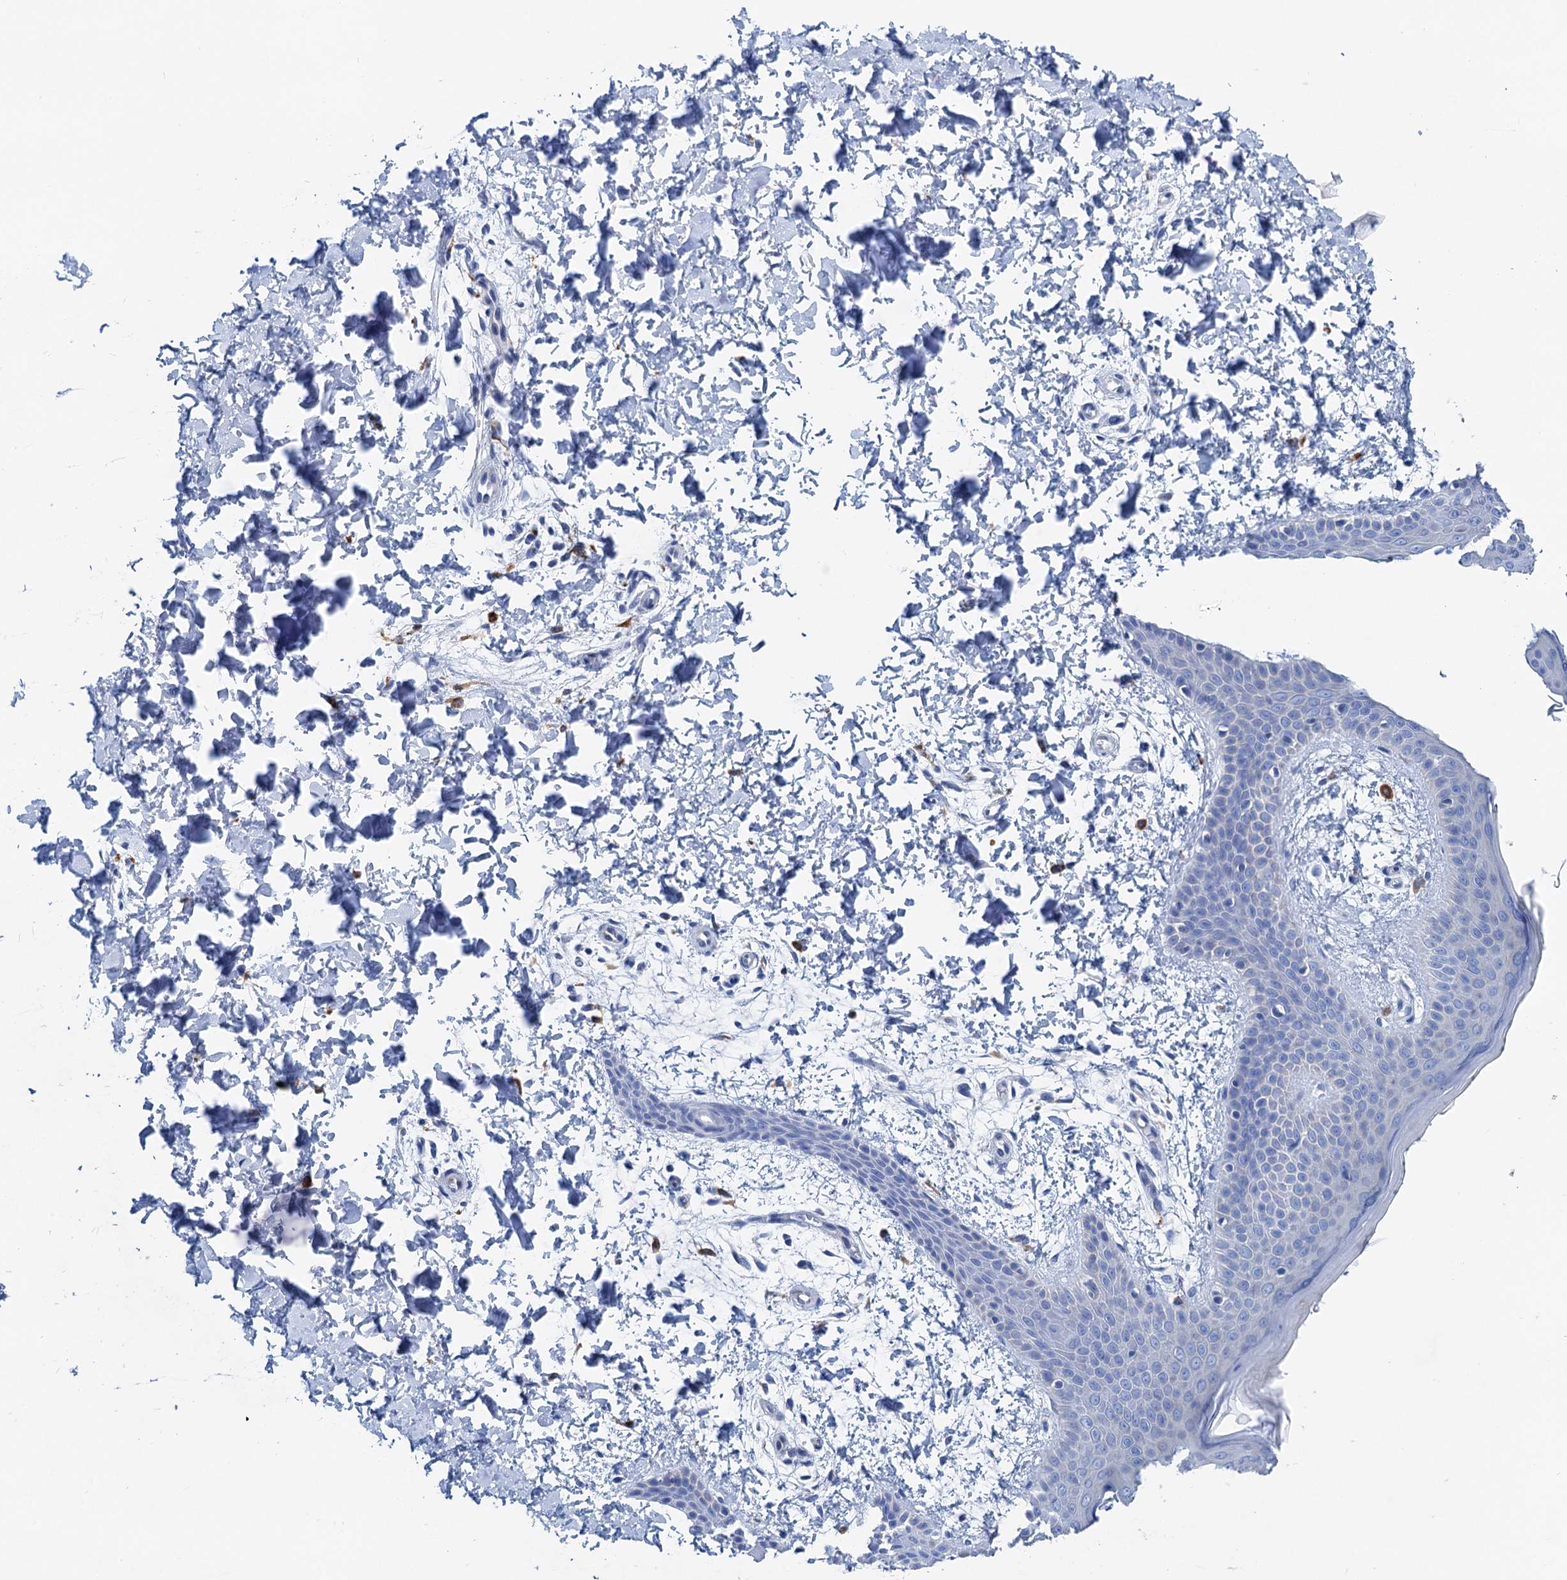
{"staining": {"intensity": "negative", "quantity": "none", "location": "none"}, "tissue": "skin", "cell_type": "Fibroblasts", "image_type": "normal", "snomed": [{"axis": "morphology", "description": "Normal tissue, NOS"}, {"axis": "topography", "description": "Skin"}], "caption": "This histopathology image is of unremarkable skin stained with immunohistochemistry to label a protein in brown with the nuclei are counter-stained blue. There is no positivity in fibroblasts.", "gene": "NLRP10", "patient": {"sex": "male", "age": 36}}